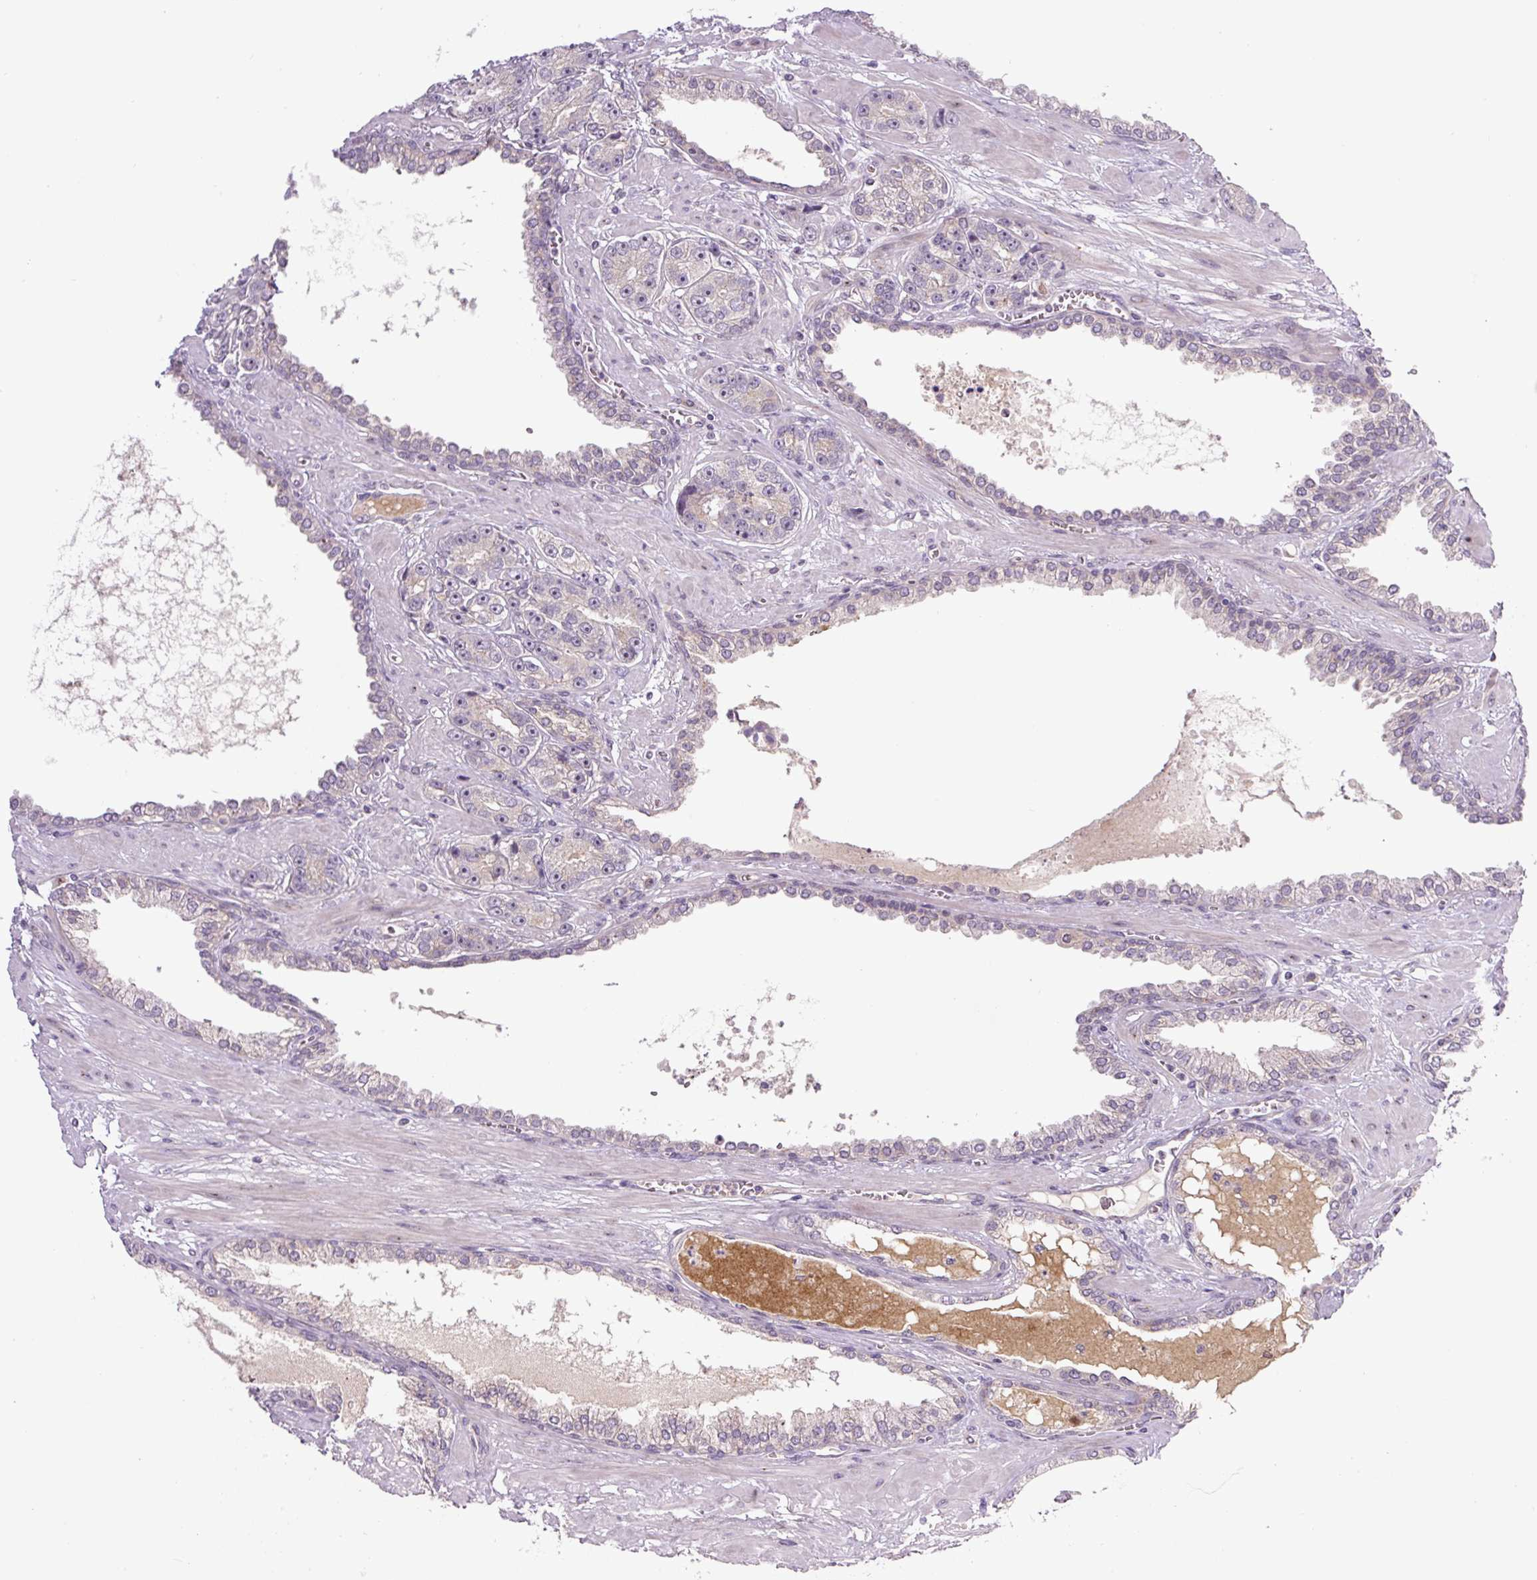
{"staining": {"intensity": "negative", "quantity": "none", "location": "none"}, "tissue": "prostate cancer", "cell_type": "Tumor cells", "image_type": "cancer", "snomed": [{"axis": "morphology", "description": "Adenocarcinoma, High grade"}, {"axis": "topography", "description": "Prostate"}], "caption": "High magnification brightfield microscopy of adenocarcinoma (high-grade) (prostate) stained with DAB (brown) and counterstained with hematoxylin (blue): tumor cells show no significant positivity. Nuclei are stained in blue.", "gene": "PCM1", "patient": {"sex": "male", "age": 71}}